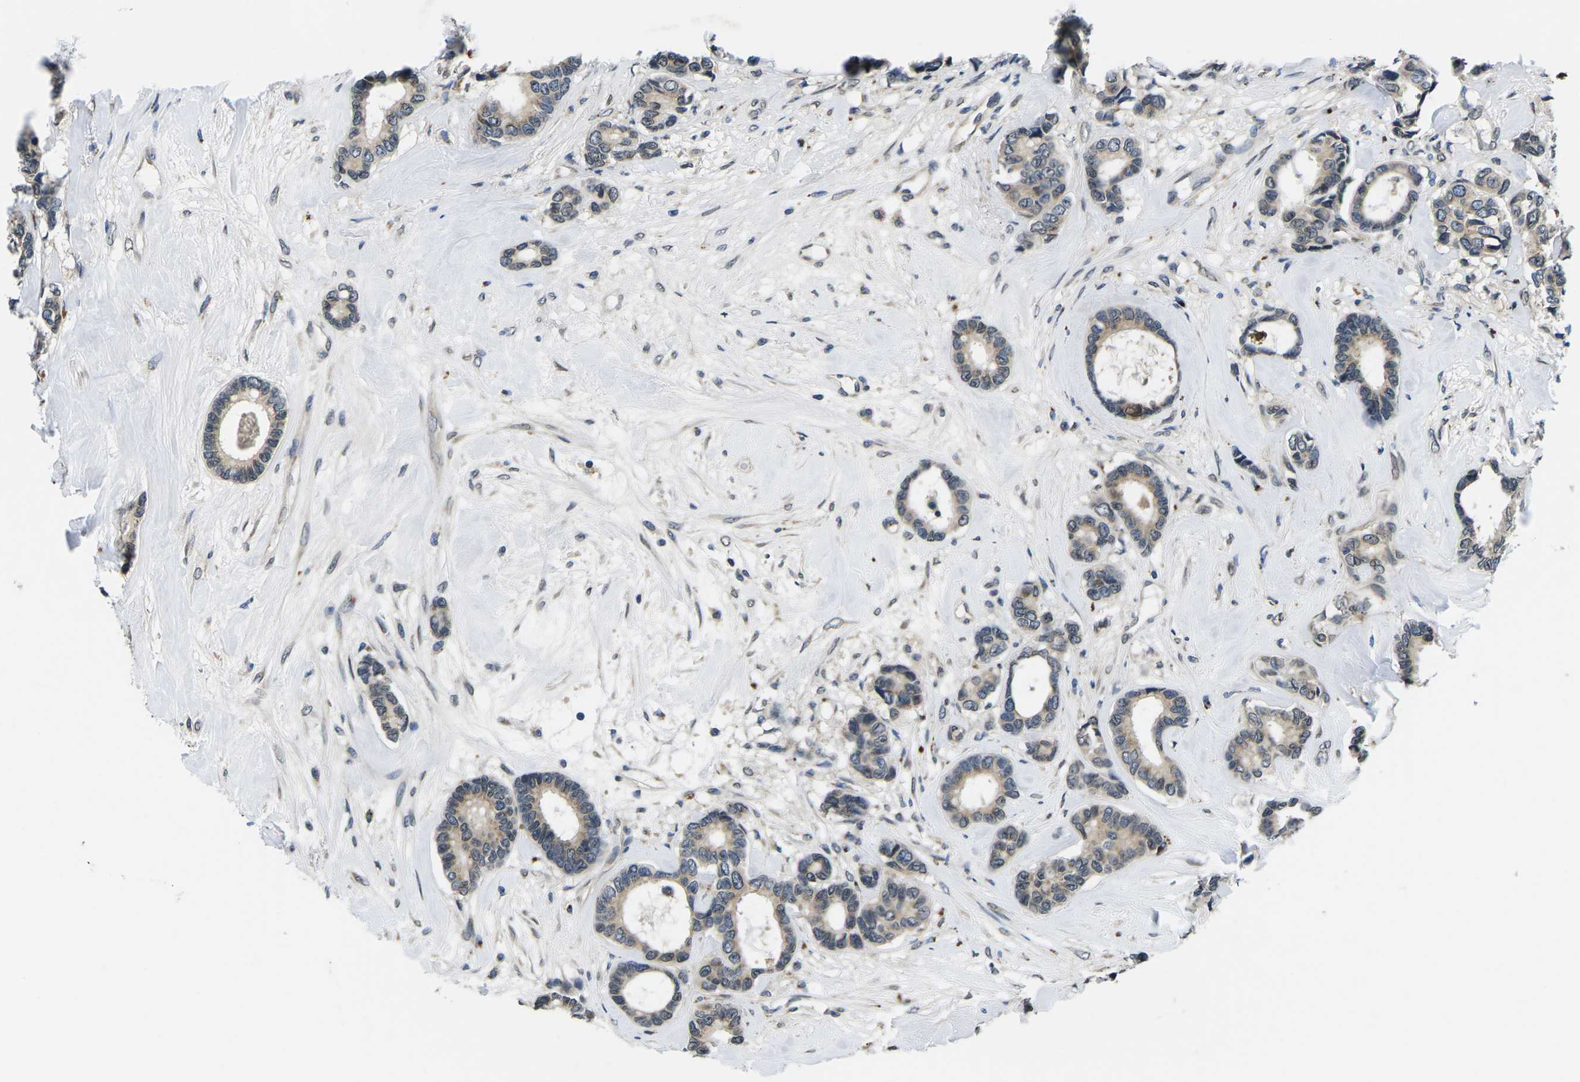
{"staining": {"intensity": "weak", "quantity": ">75%", "location": "cytoplasmic/membranous"}, "tissue": "breast cancer", "cell_type": "Tumor cells", "image_type": "cancer", "snomed": [{"axis": "morphology", "description": "Duct carcinoma"}, {"axis": "topography", "description": "Breast"}], "caption": "IHC micrograph of neoplastic tissue: human breast infiltrating ductal carcinoma stained using immunohistochemistry exhibits low levels of weak protein expression localized specifically in the cytoplasmic/membranous of tumor cells, appearing as a cytoplasmic/membranous brown color.", "gene": "SNX10", "patient": {"sex": "female", "age": 87}}